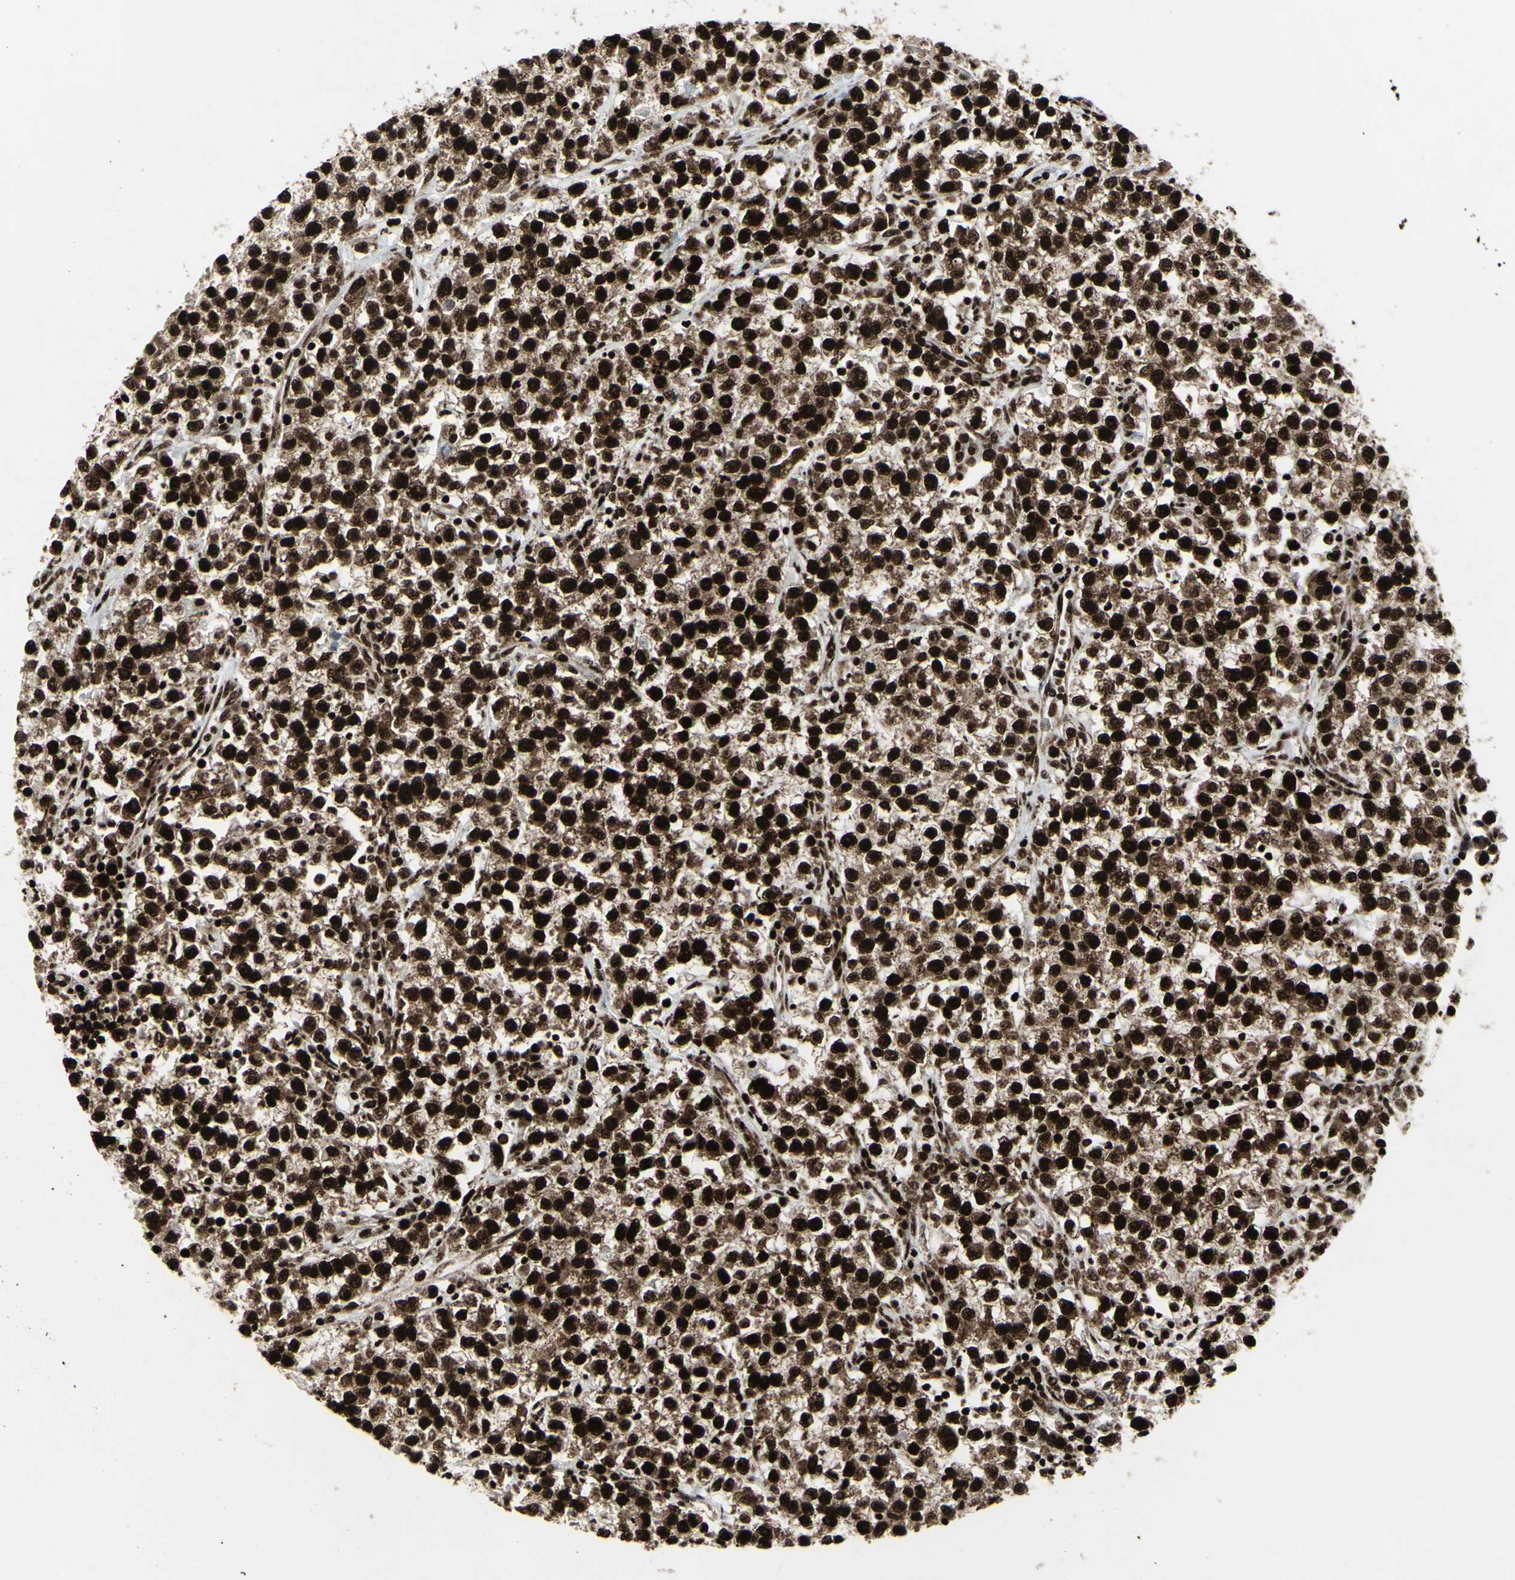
{"staining": {"intensity": "strong", "quantity": ">75%", "location": "cytoplasmic/membranous,nuclear"}, "tissue": "testis cancer", "cell_type": "Tumor cells", "image_type": "cancer", "snomed": [{"axis": "morphology", "description": "Seminoma, NOS"}, {"axis": "topography", "description": "Testis"}], "caption": "Brown immunohistochemical staining in human testis seminoma reveals strong cytoplasmic/membranous and nuclear positivity in about >75% of tumor cells.", "gene": "U2AF2", "patient": {"sex": "male", "age": 22}}